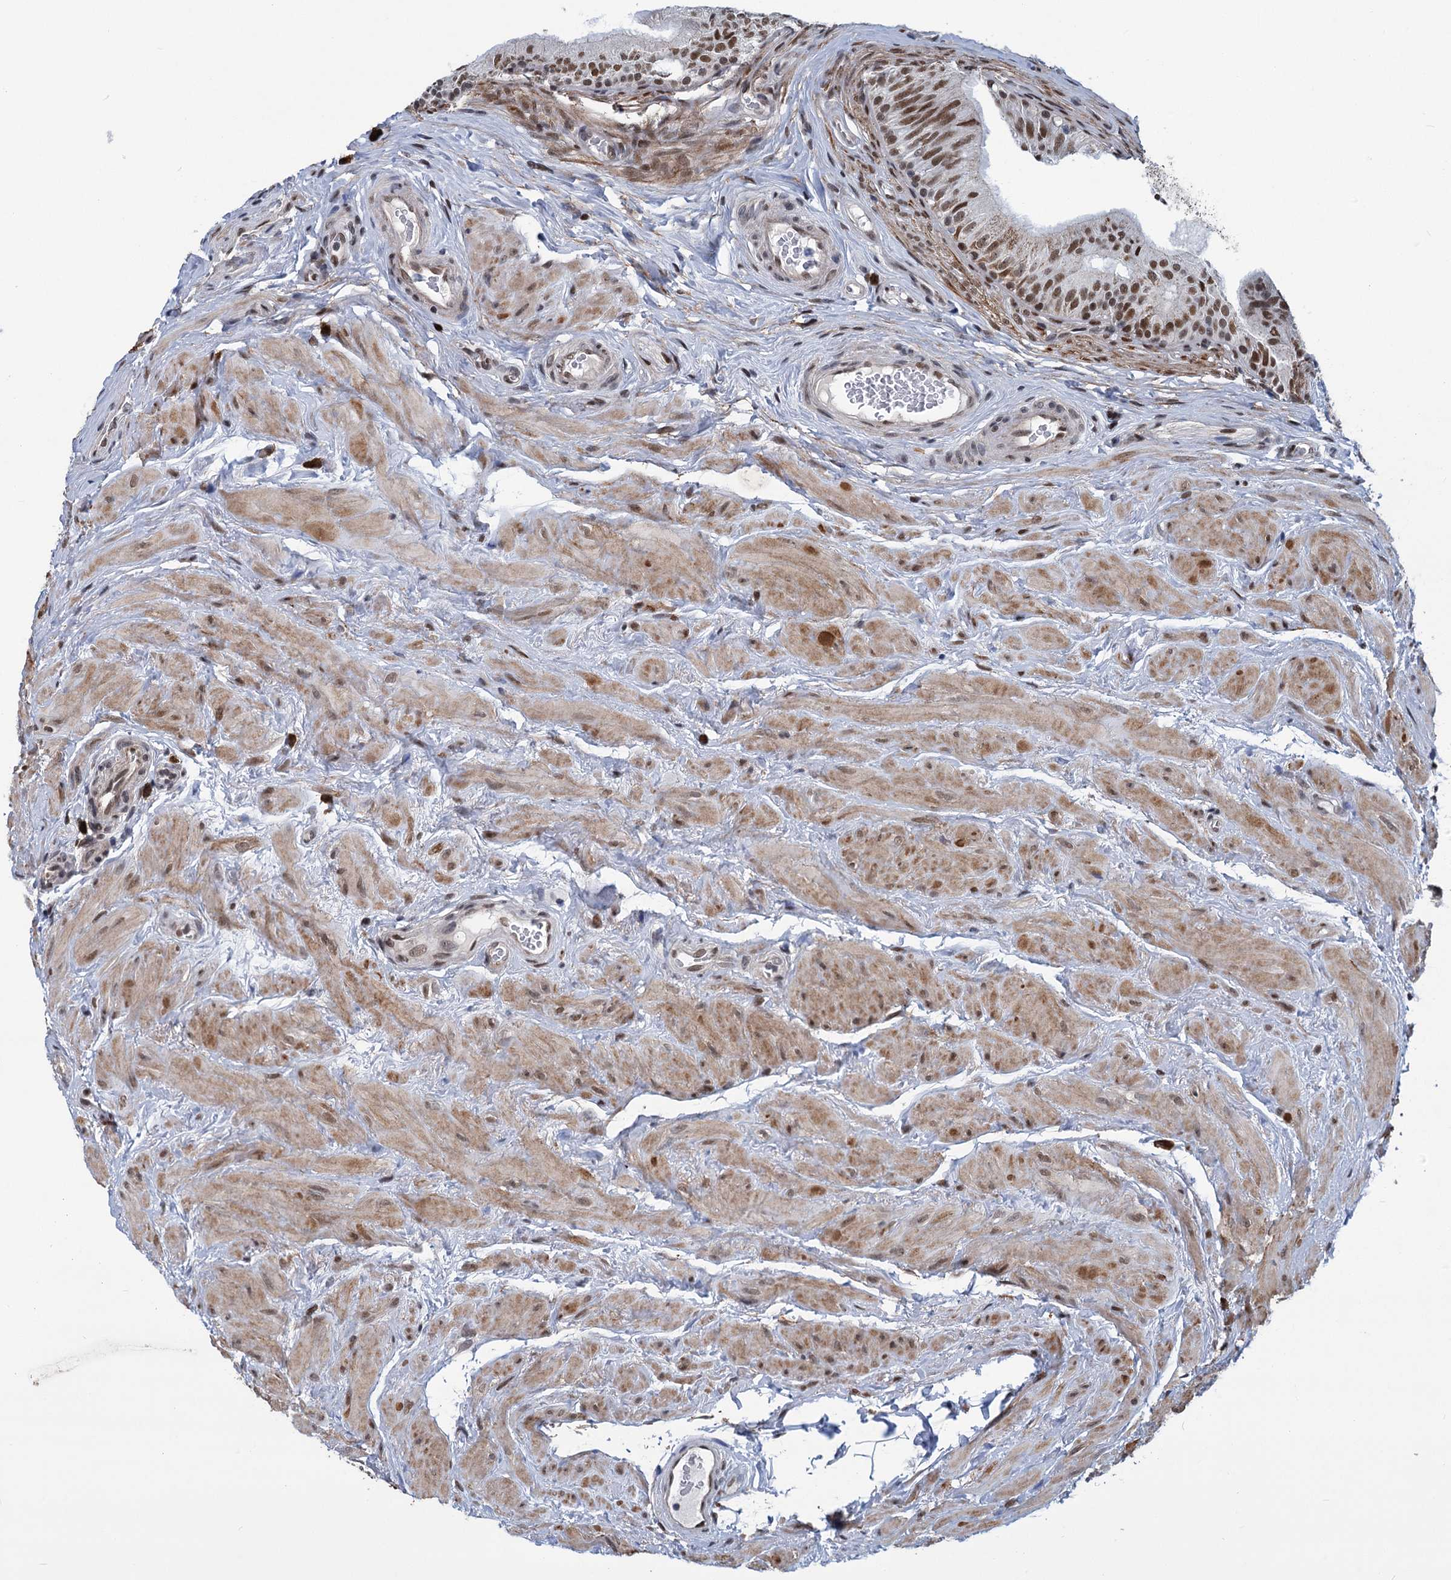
{"staining": {"intensity": "strong", "quantity": ">75%", "location": "nuclear"}, "tissue": "epididymis", "cell_type": "Glandular cells", "image_type": "normal", "snomed": [{"axis": "morphology", "description": "Normal tissue, NOS"}, {"axis": "topography", "description": "Epididymis"}], "caption": "Immunohistochemical staining of benign epididymis exhibits strong nuclear protein staining in approximately >75% of glandular cells. The staining is performed using DAB brown chromogen to label protein expression. The nuclei are counter-stained blue using hematoxylin.", "gene": "MORN3", "patient": {"sex": "male", "age": 46}}